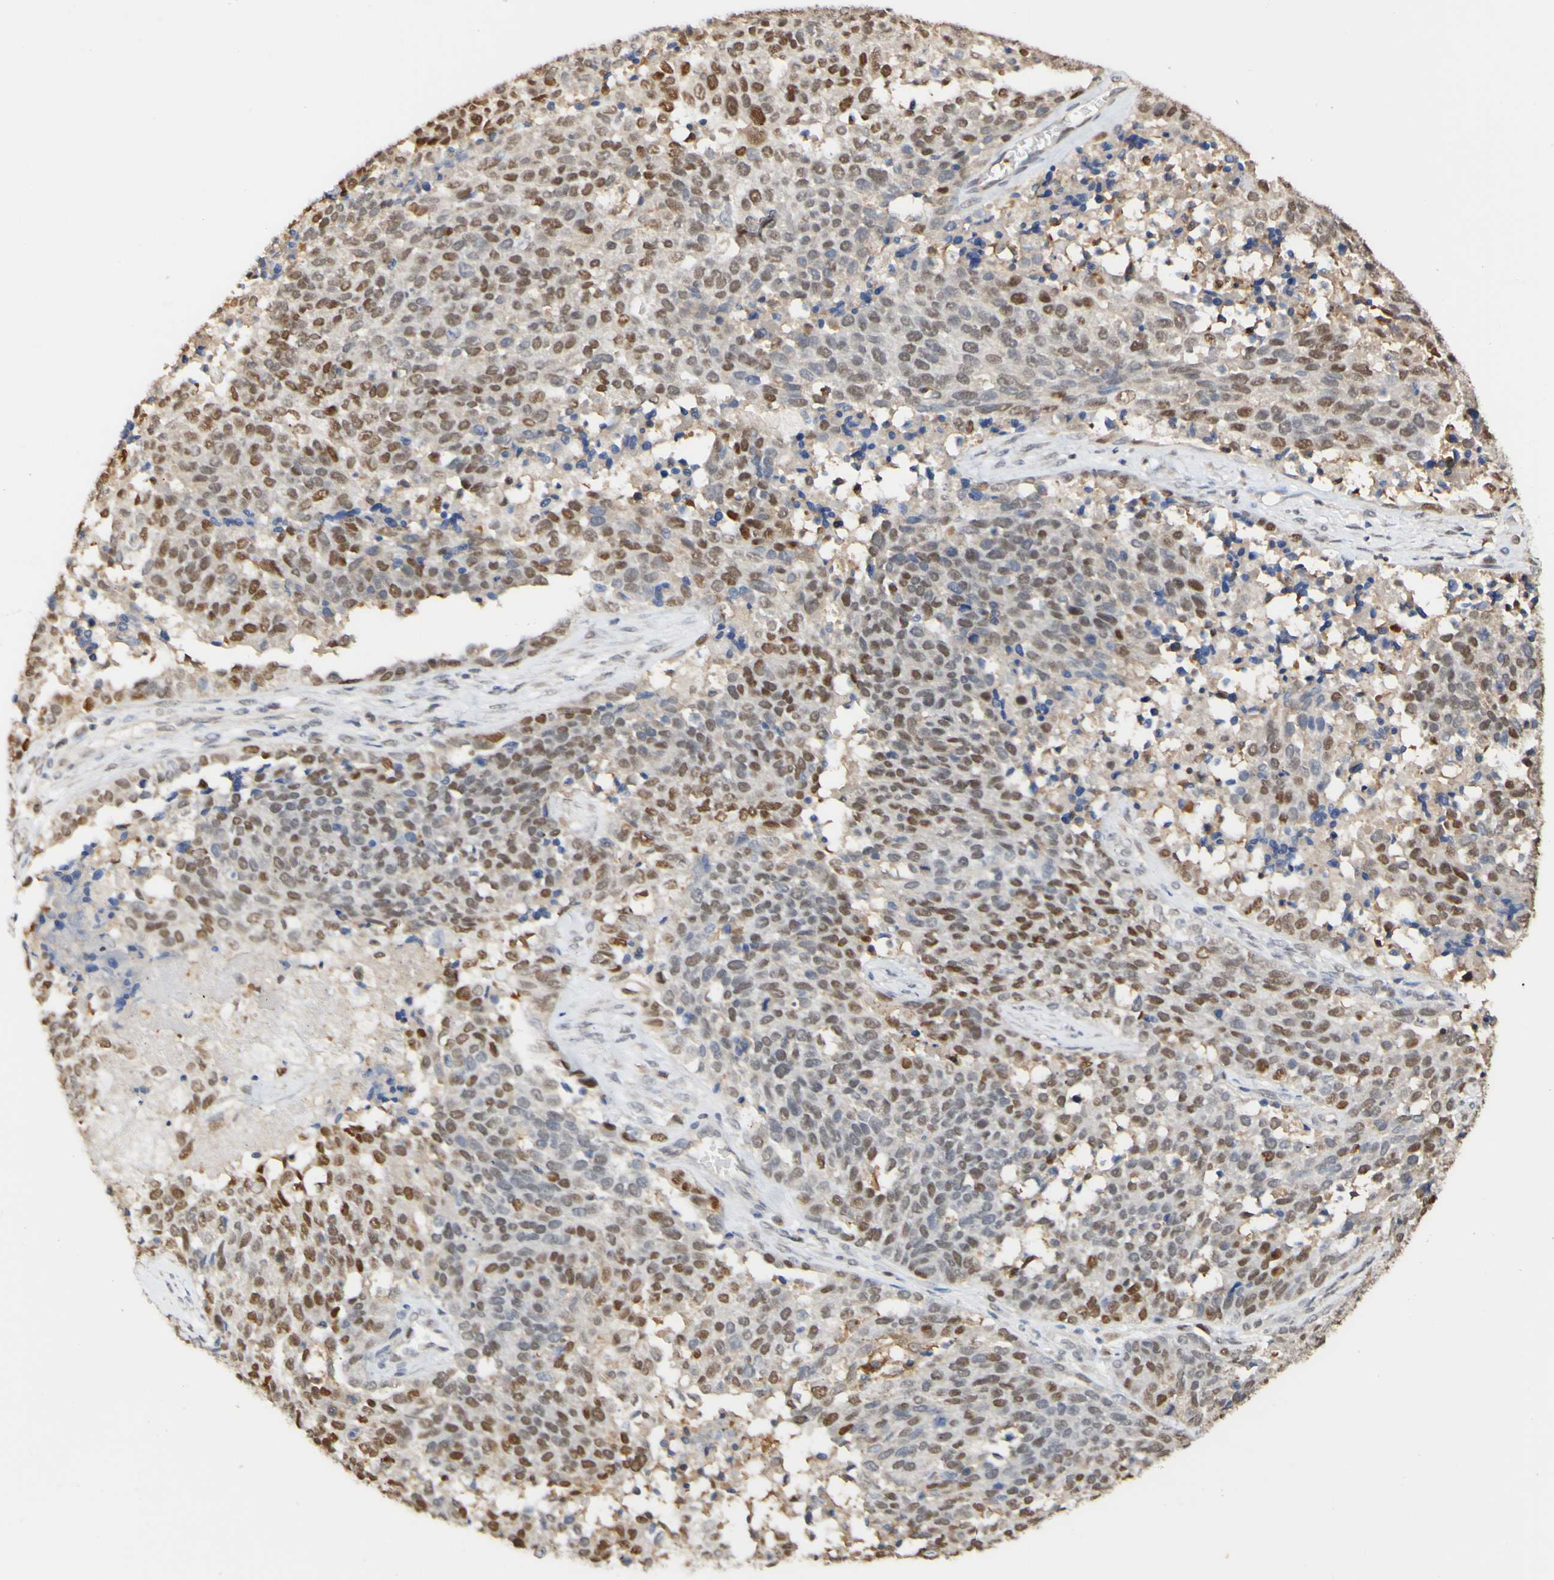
{"staining": {"intensity": "moderate", "quantity": ">75%", "location": "nuclear"}, "tissue": "ovarian cancer", "cell_type": "Tumor cells", "image_type": "cancer", "snomed": [{"axis": "morphology", "description": "Cystadenocarcinoma, serous, NOS"}, {"axis": "topography", "description": "Ovary"}], "caption": "The image exhibits staining of ovarian cancer, revealing moderate nuclear protein positivity (brown color) within tumor cells.", "gene": "MAP3K4", "patient": {"sex": "female", "age": 44}}